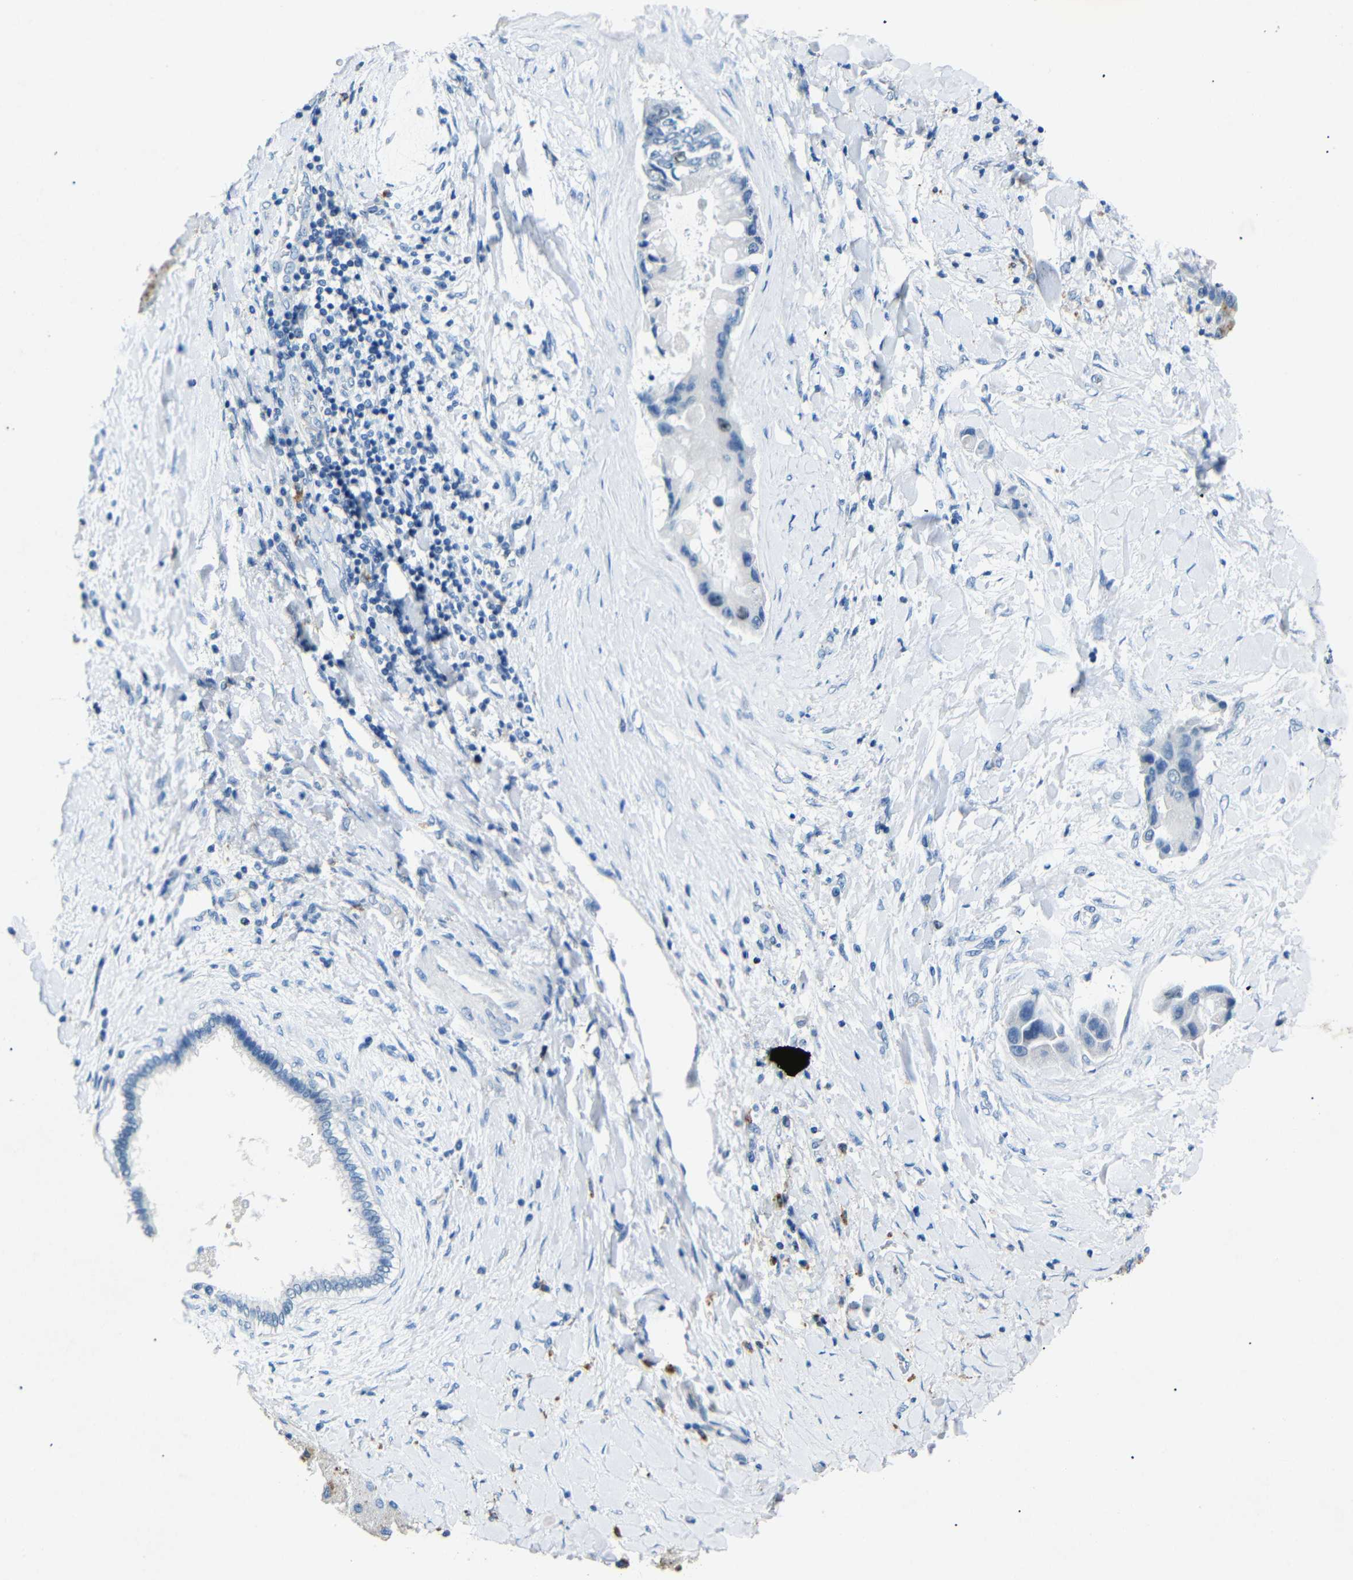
{"staining": {"intensity": "negative", "quantity": "none", "location": "none"}, "tissue": "liver cancer", "cell_type": "Tumor cells", "image_type": "cancer", "snomed": [{"axis": "morphology", "description": "Cholangiocarcinoma"}, {"axis": "topography", "description": "Liver"}], "caption": "Micrograph shows no protein expression in tumor cells of liver cholangiocarcinoma tissue. (IHC, brightfield microscopy, high magnification).", "gene": "INCENP", "patient": {"sex": "male", "age": 50}}